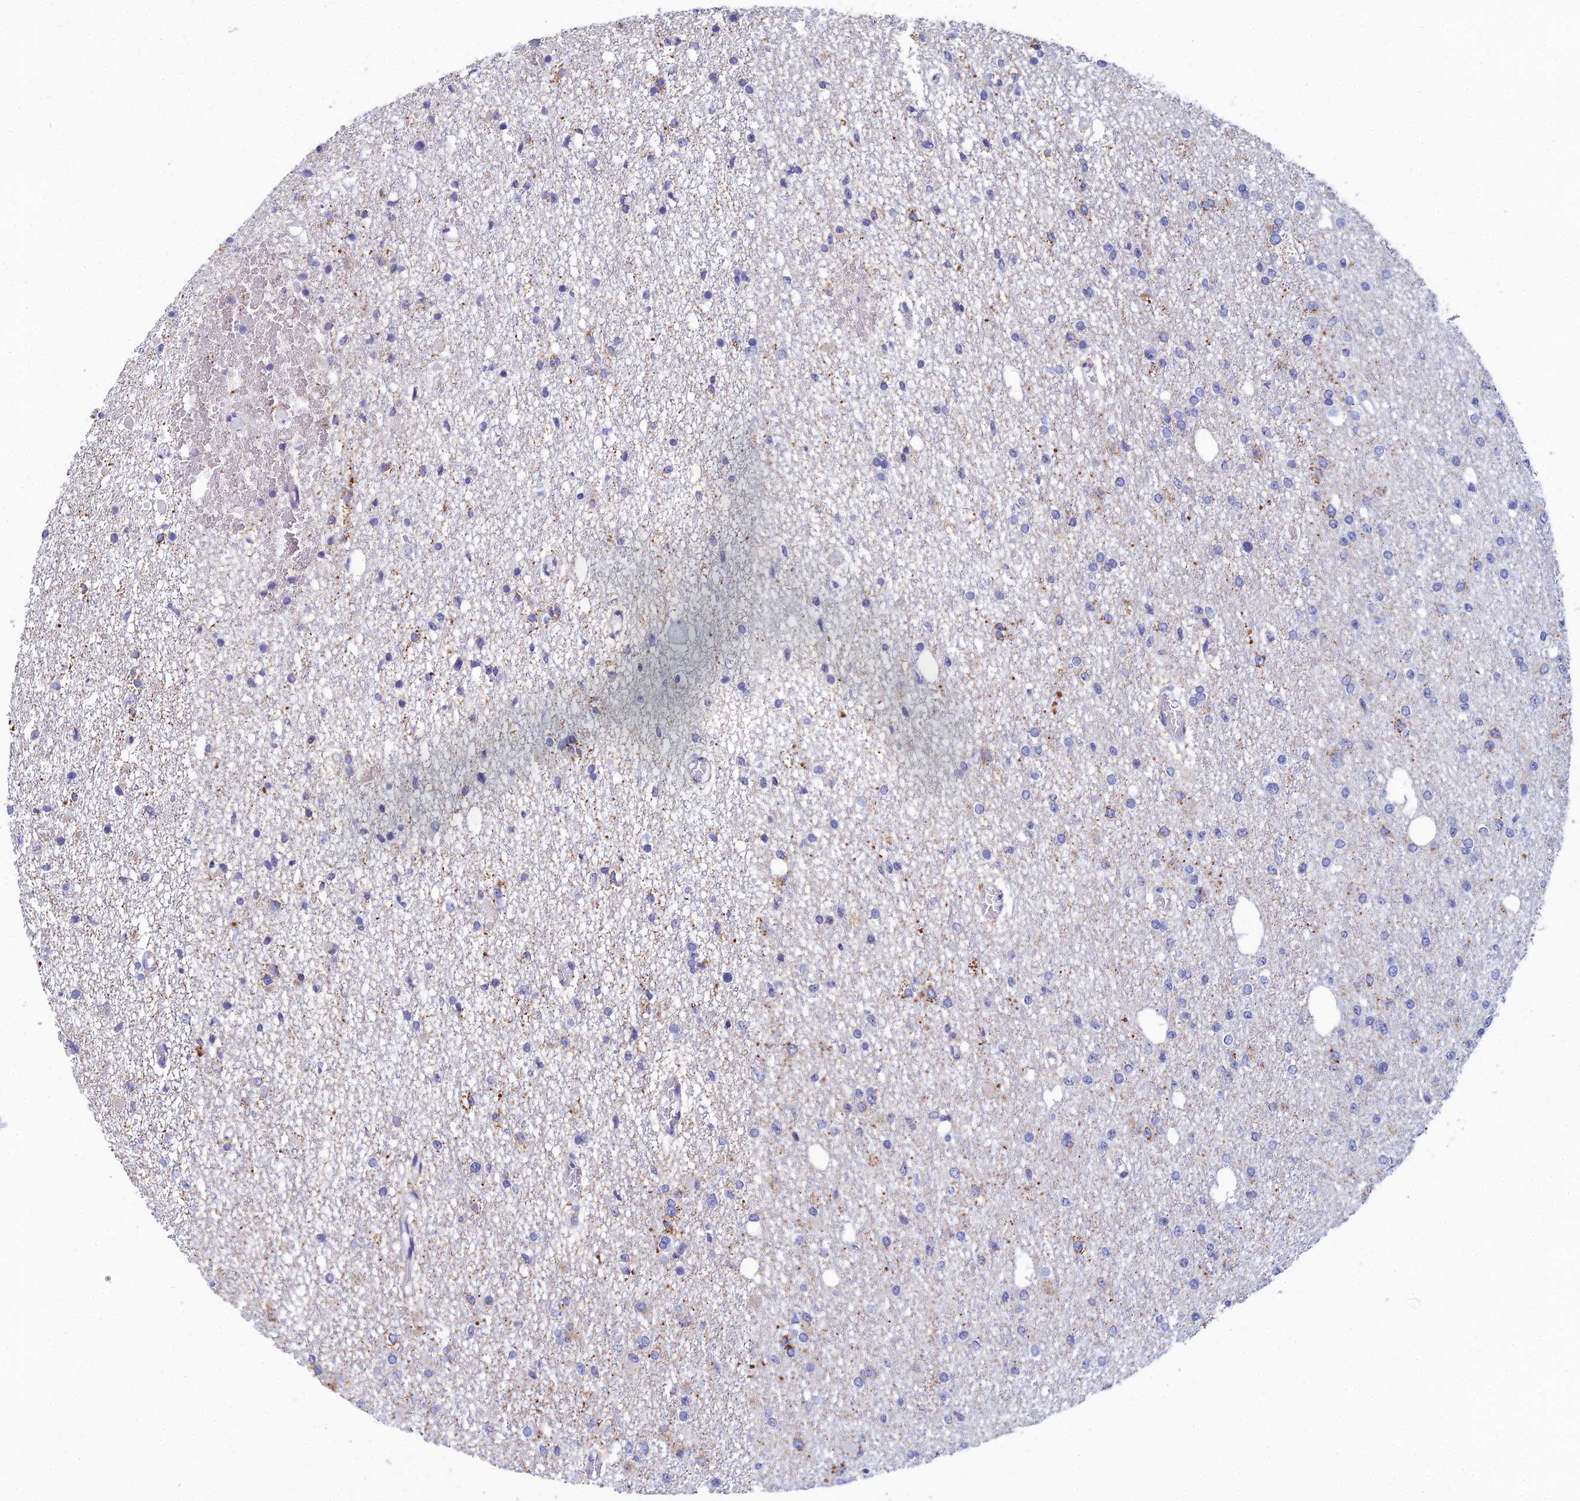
{"staining": {"intensity": "negative", "quantity": "none", "location": "none"}, "tissue": "glioma", "cell_type": "Tumor cells", "image_type": "cancer", "snomed": [{"axis": "morphology", "description": "Glioma, malignant, Low grade"}, {"axis": "topography", "description": "Brain"}], "caption": "IHC of human glioma exhibits no staining in tumor cells. (Stains: DAB immunohistochemistry with hematoxylin counter stain, Microscopy: brightfield microscopy at high magnification).", "gene": "CFAP210", "patient": {"sex": "female", "age": 22}}